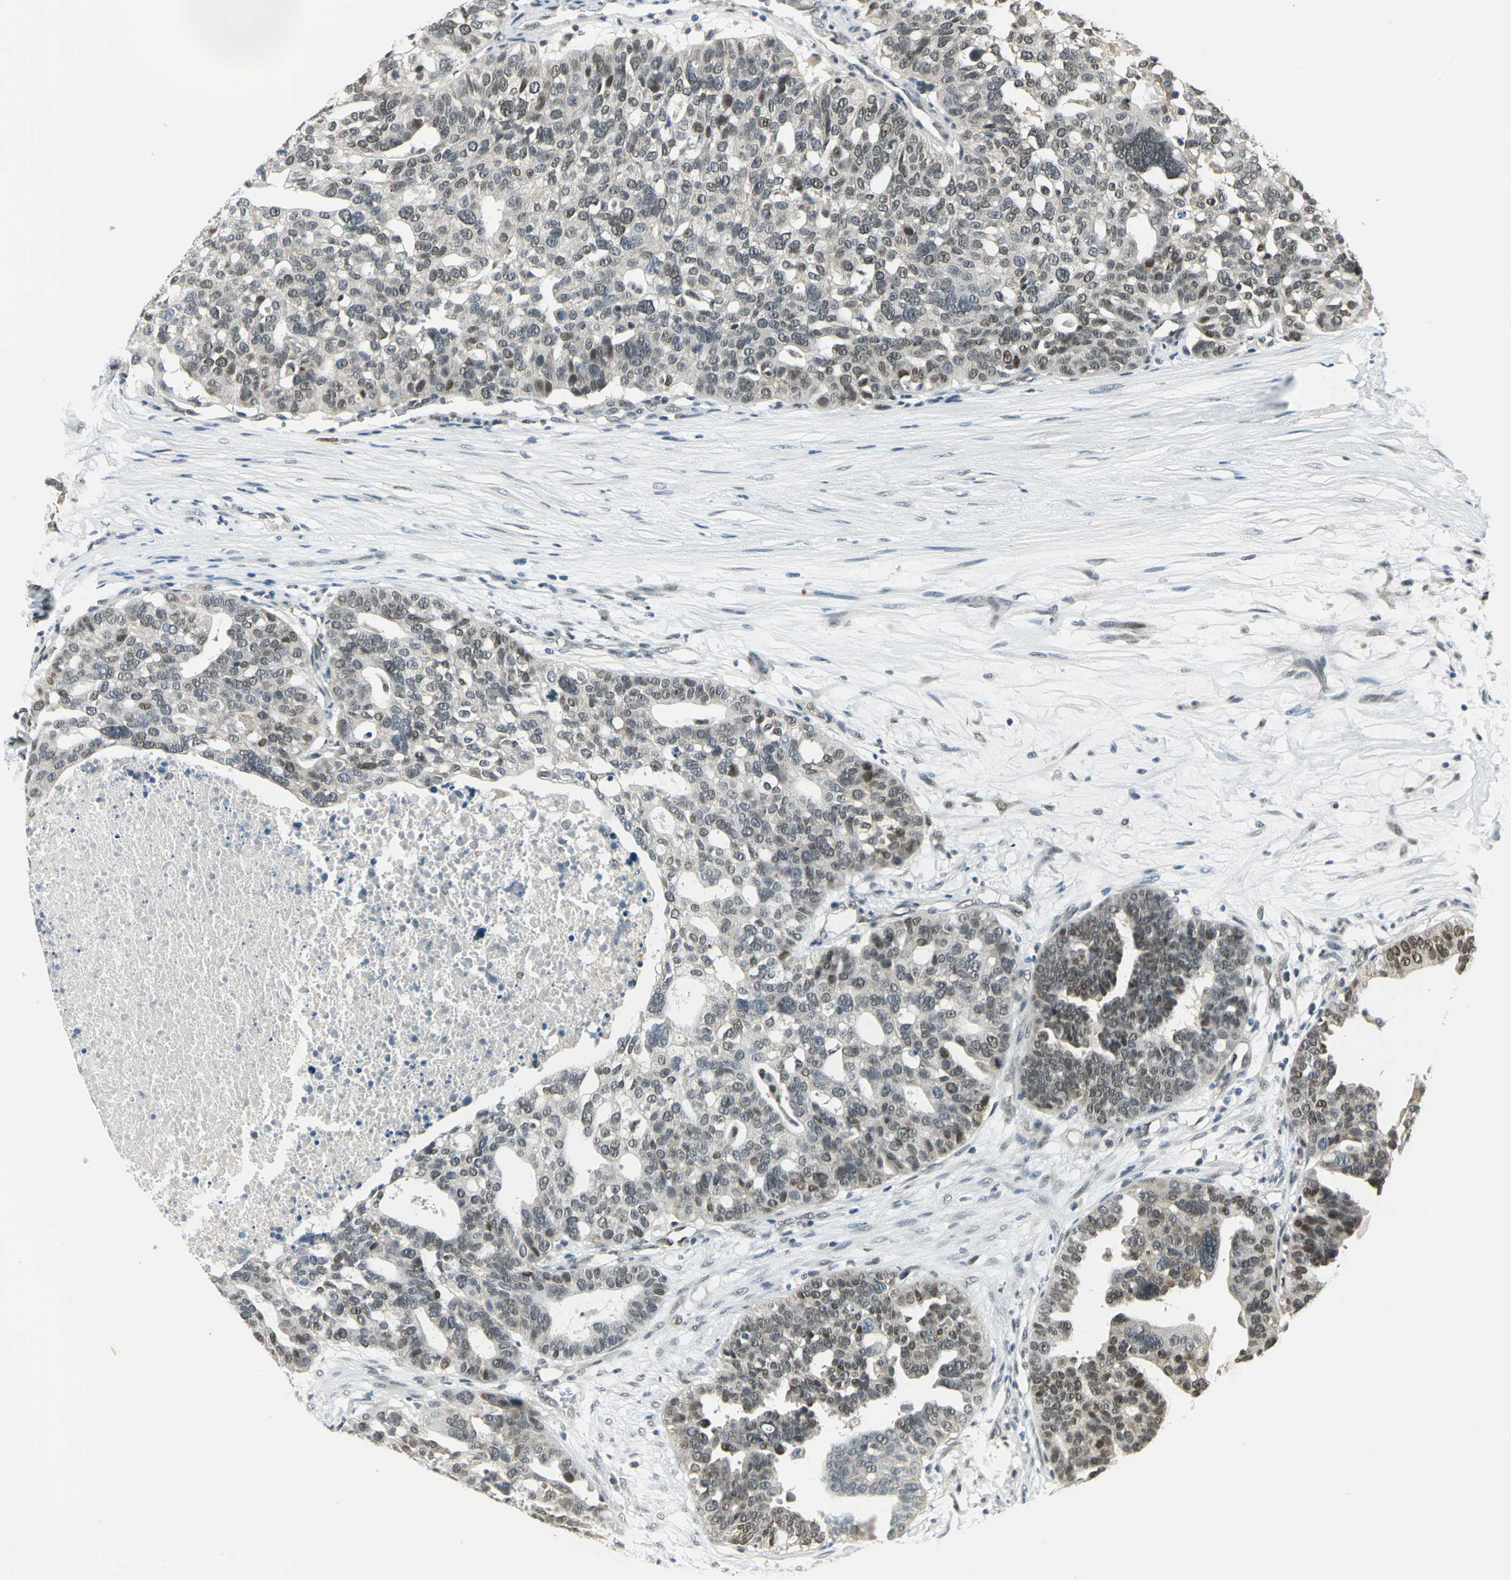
{"staining": {"intensity": "weak", "quantity": "<25%", "location": "nuclear"}, "tissue": "ovarian cancer", "cell_type": "Tumor cells", "image_type": "cancer", "snomed": [{"axis": "morphology", "description": "Cystadenocarcinoma, serous, NOS"}, {"axis": "topography", "description": "Ovary"}], "caption": "This is an immunohistochemistry (IHC) histopathology image of ovarian serous cystadenocarcinoma. There is no positivity in tumor cells.", "gene": "RAD17", "patient": {"sex": "female", "age": 59}}